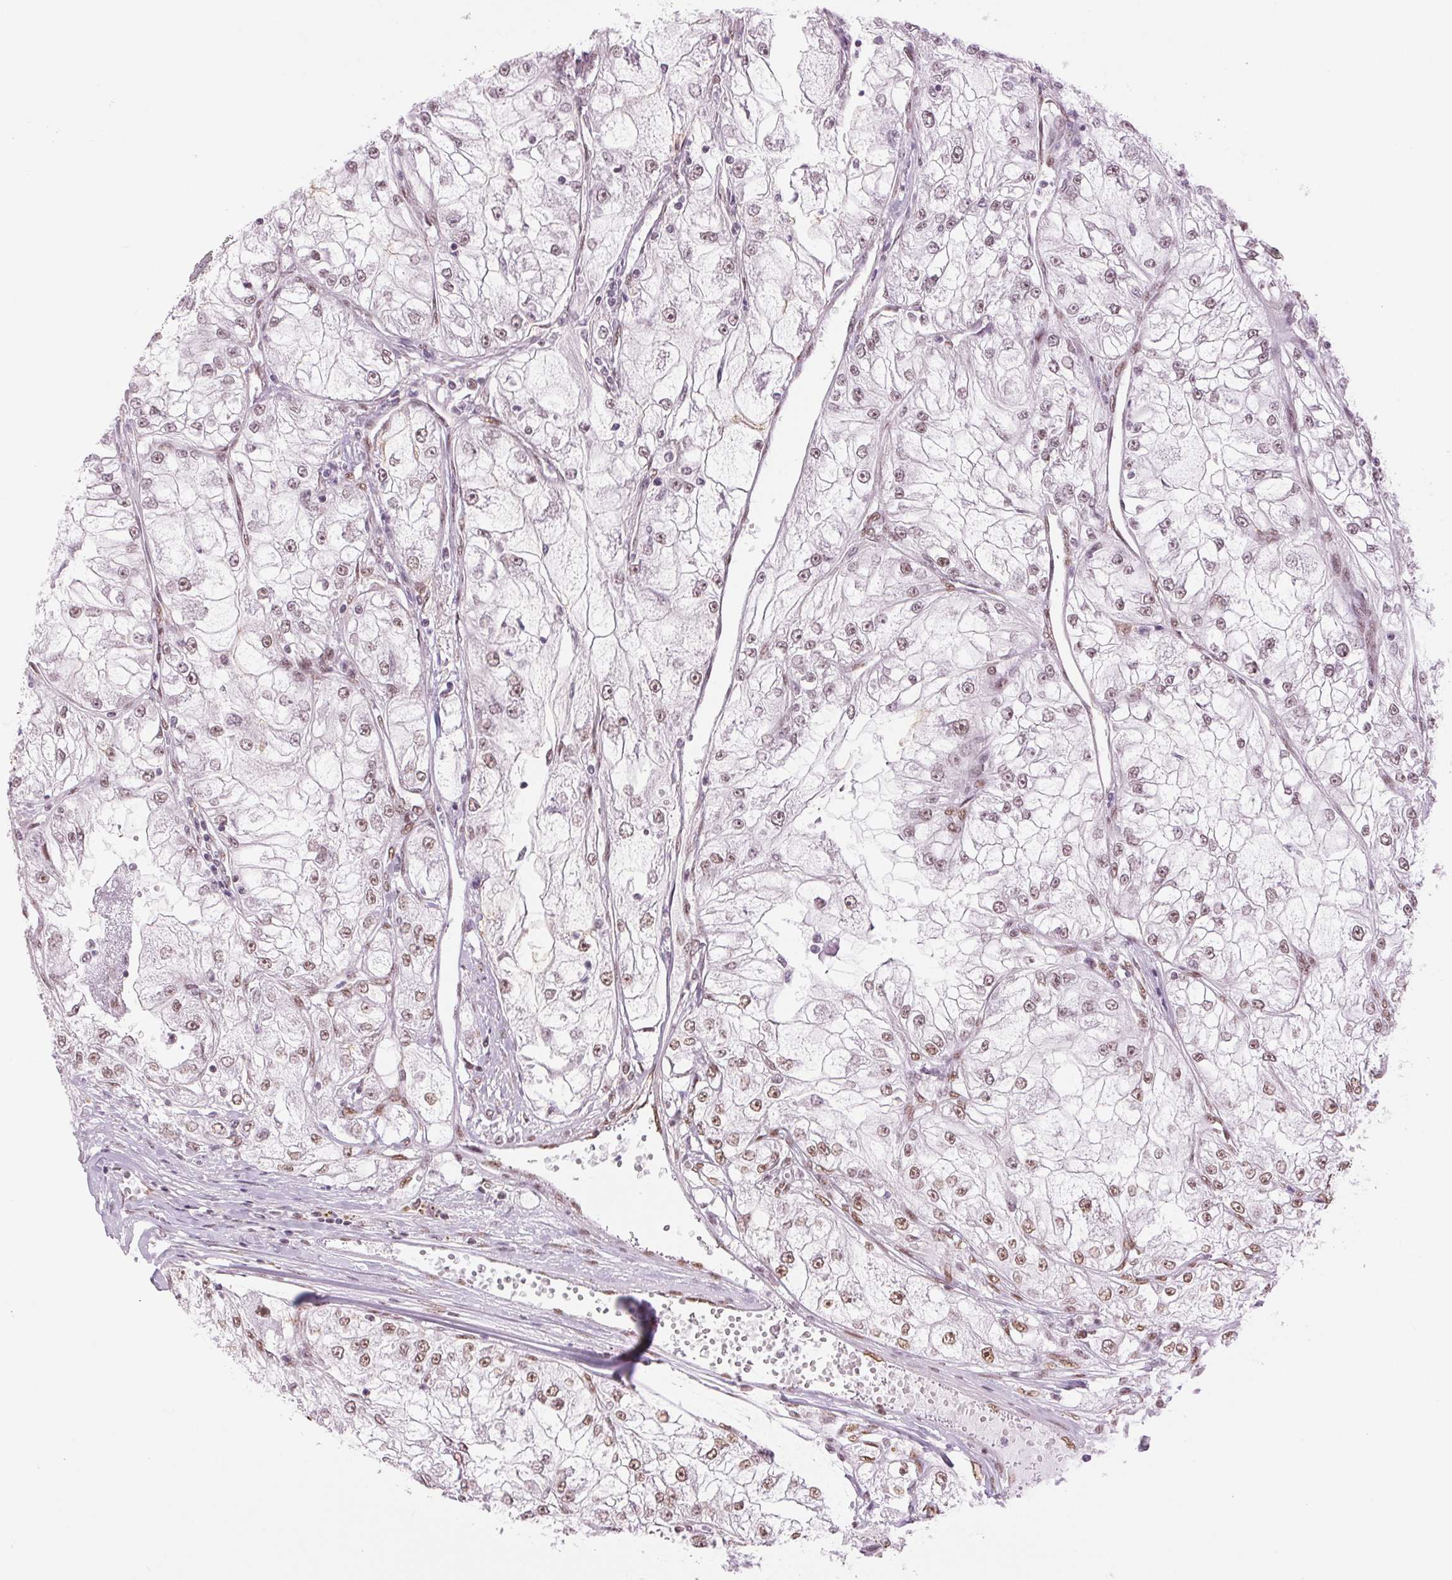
{"staining": {"intensity": "weak", "quantity": "25%-75%", "location": "nuclear"}, "tissue": "renal cancer", "cell_type": "Tumor cells", "image_type": "cancer", "snomed": [{"axis": "morphology", "description": "Adenocarcinoma, NOS"}, {"axis": "topography", "description": "Kidney"}], "caption": "Tumor cells exhibit low levels of weak nuclear expression in approximately 25%-75% of cells in human renal cancer (adenocarcinoma).", "gene": "ZFR2", "patient": {"sex": "female", "age": 72}}